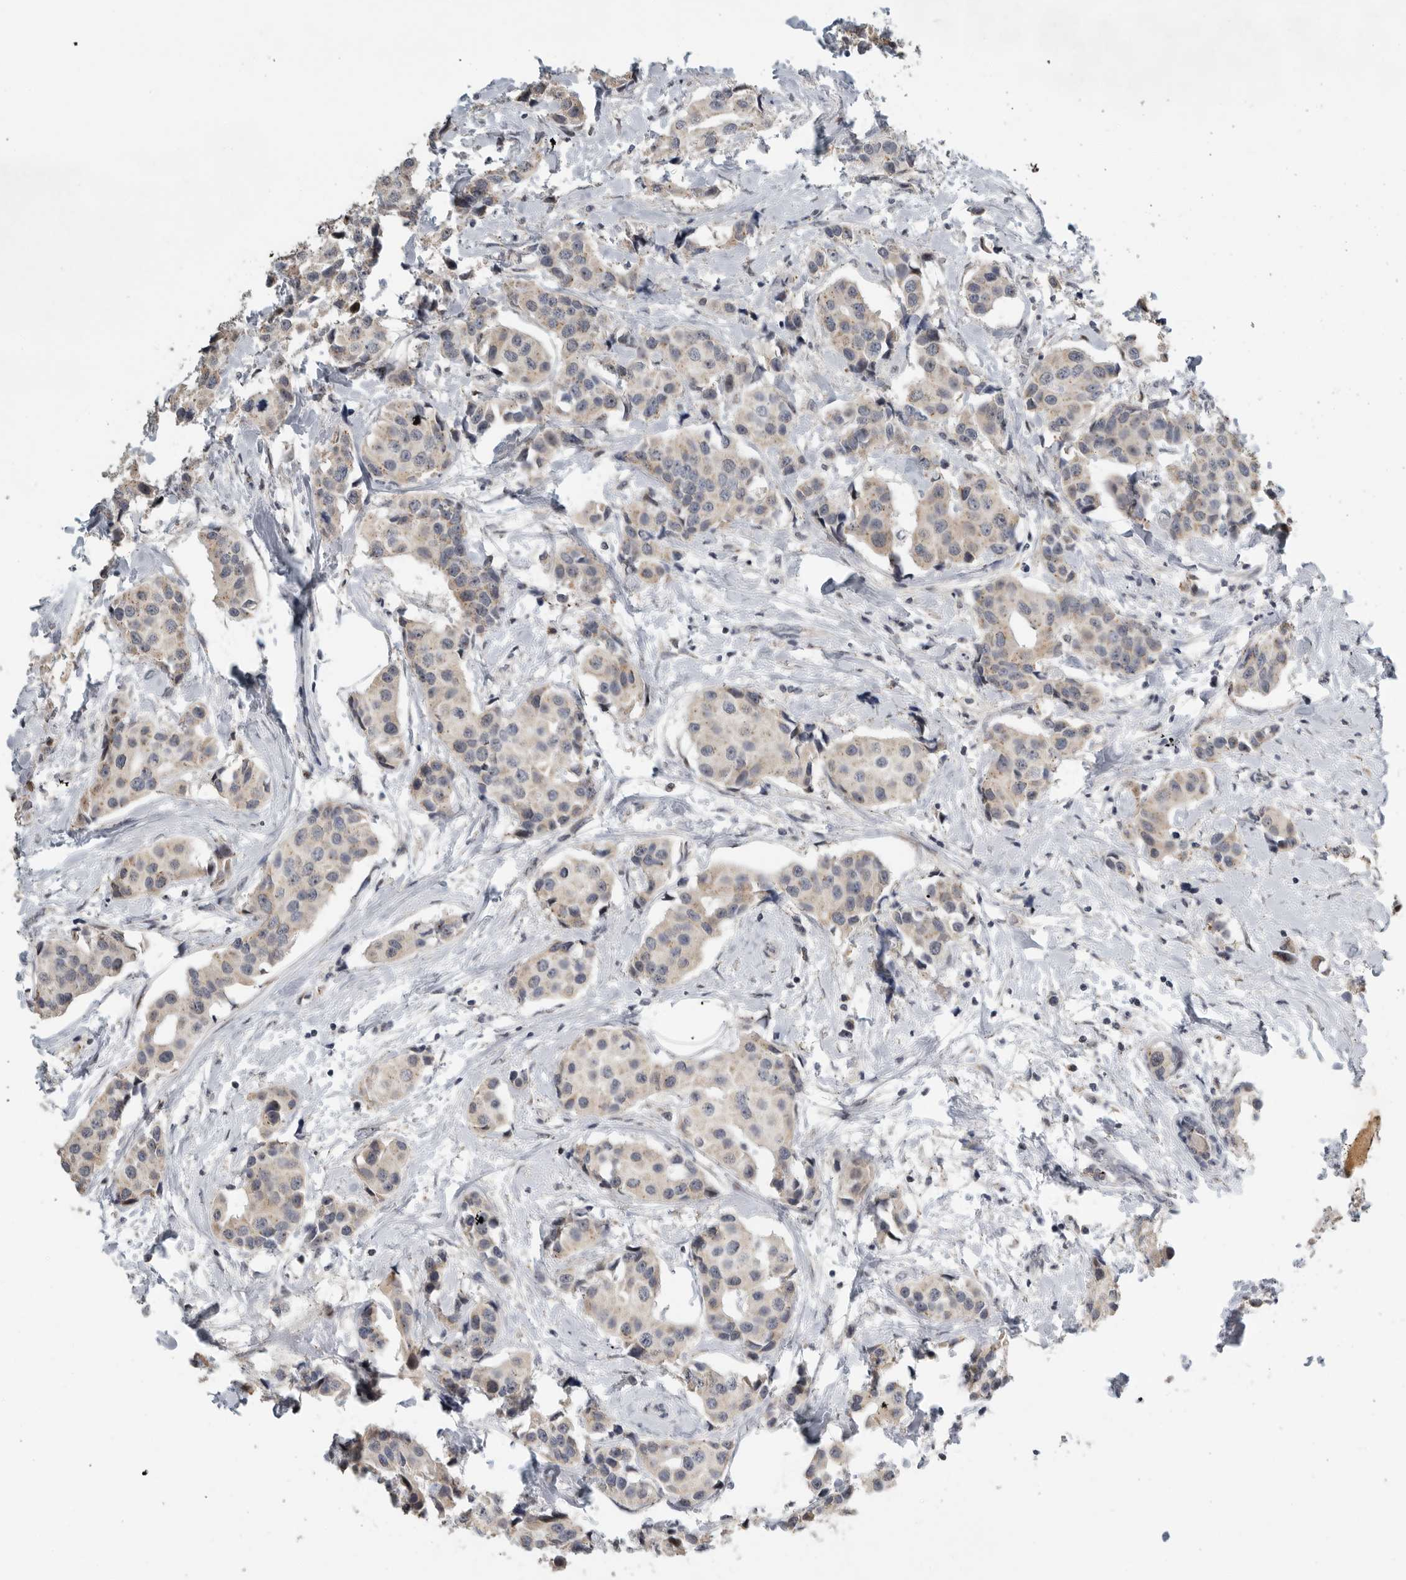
{"staining": {"intensity": "weak", "quantity": ">75%", "location": "cytoplasmic/membranous"}, "tissue": "breast cancer", "cell_type": "Tumor cells", "image_type": "cancer", "snomed": [{"axis": "morphology", "description": "Normal tissue, NOS"}, {"axis": "morphology", "description": "Duct carcinoma"}, {"axis": "topography", "description": "Breast"}], "caption": "Weak cytoplasmic/membranous expression for a protein is identified in about >75% of tumor cells of breast infiltrating ductal carcinoma using immunohistochemistry (IHC).", "gene": "PCMTD1", "patient": {"sex": "female", "age": 39}}